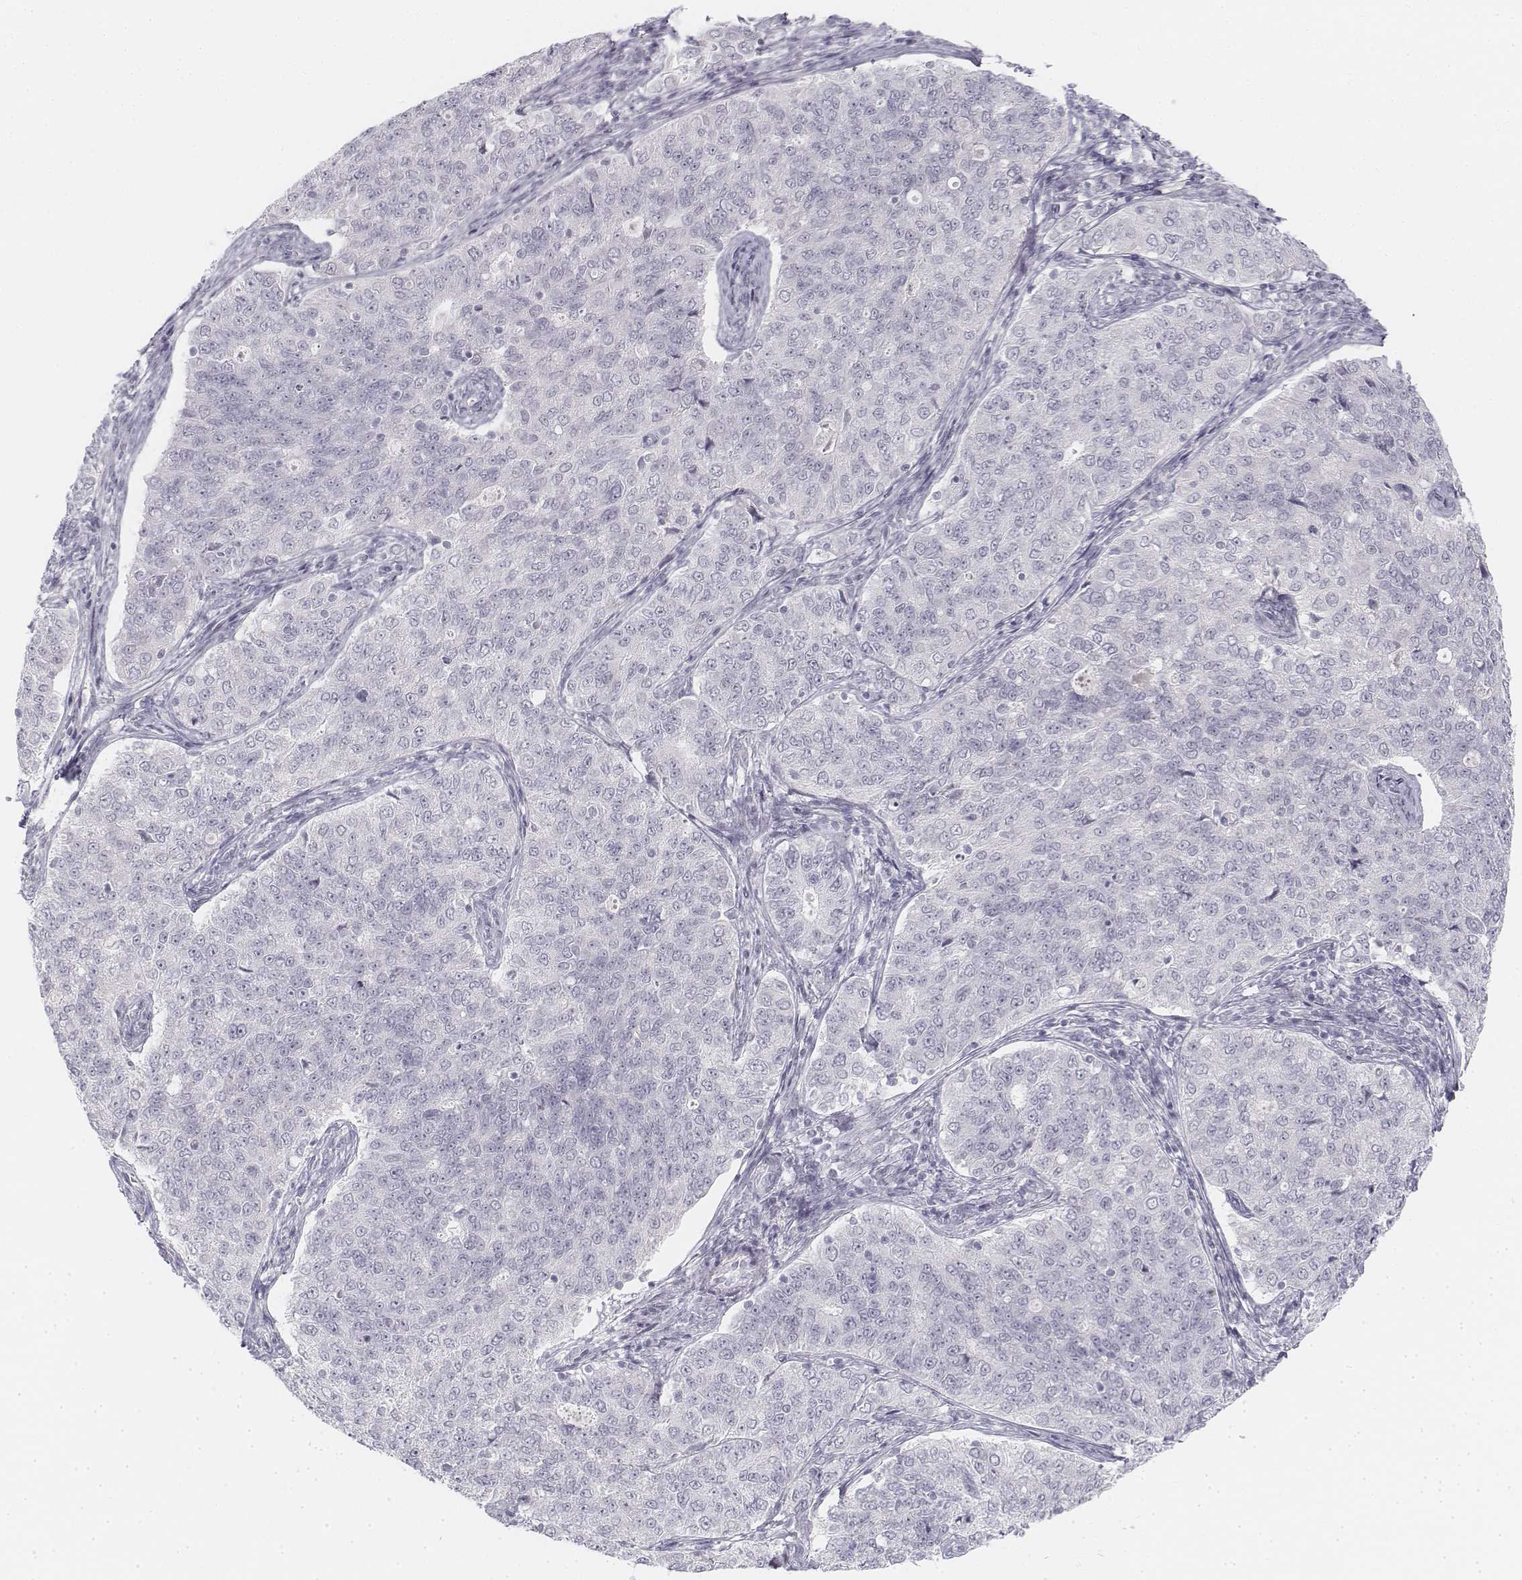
{"staining": {"intensity": "negative", "quantity": "none", "location": "none"}, "tissue": "endometrial cancer", "cell_type": "Tumor cells", "image_type": "cancer", "snomed": [{"axis": "morphology", "description": "Adenocarcinoma, NOS"}, {"axis": "topography", "description": "Endometrium"}], "caption": "This histopathology image is of endometrial cancer stained with immunohistochemistry to label a protein in brown with the nuclei are counter-stained blue. There is no expression in tumor cells. Nuclei are stained in blue.", "gene": "KRT25", "patient": {"sex": "female", "age": 43}}